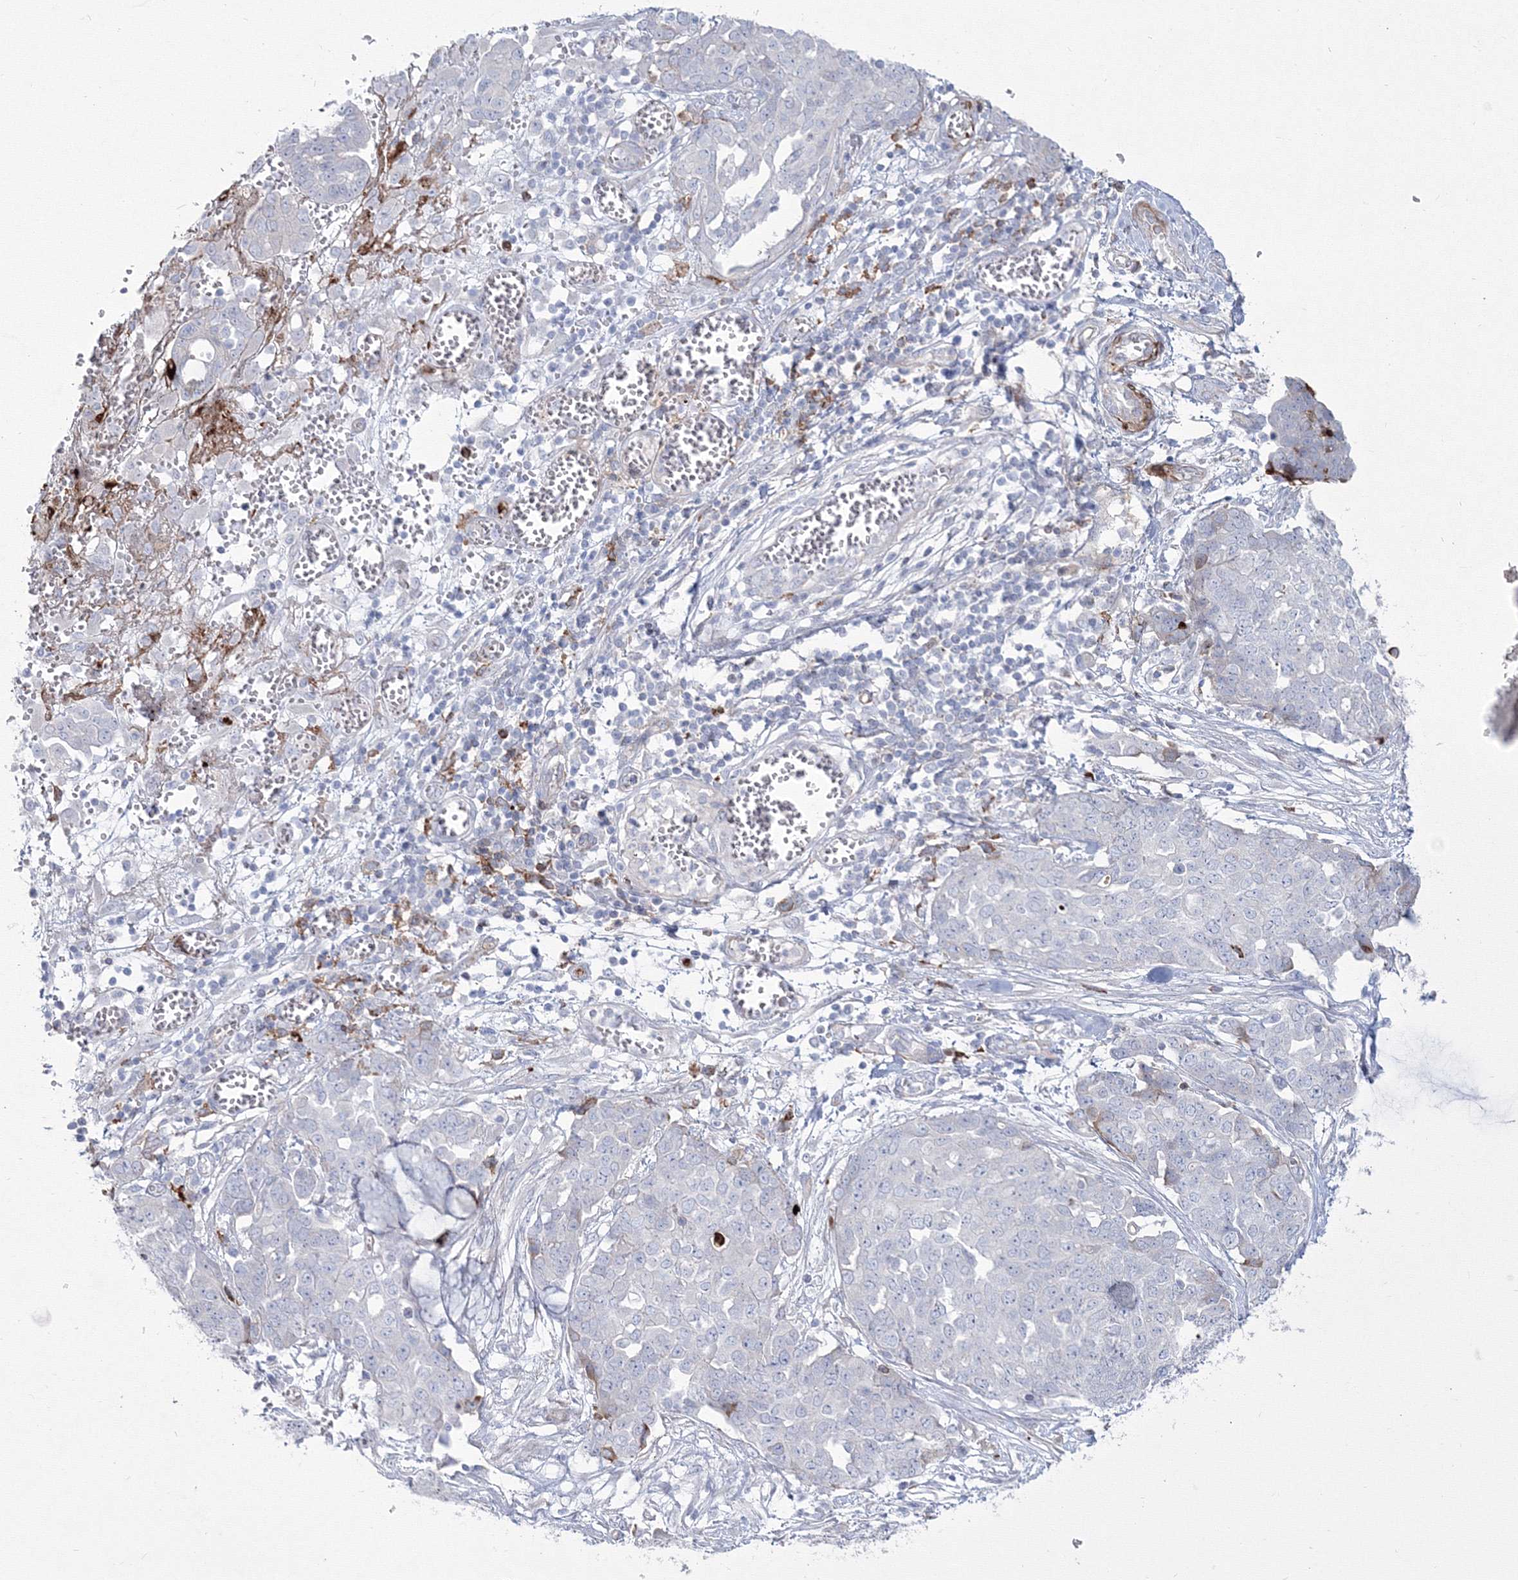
{"staining": {"intensity": "negative", "quantity": "none", "location": "none"}, "tissue": "ovarian cancer", "cell_type": "Tumor cells", "image_type": "cancer", "snomed": [{"axis": "morphology", "description": "Cystadenocarcinoma, serous, NOS"}, {"axis": "topography", "description": "Soft tissue"}, {"axis": "topography", "description": "Ovary"}], "caption": "There is no significant positivity in tumor cells of ovarian cancer.", "gene": "HYAL2", "patient": {"sex": "female", "age": 57}}